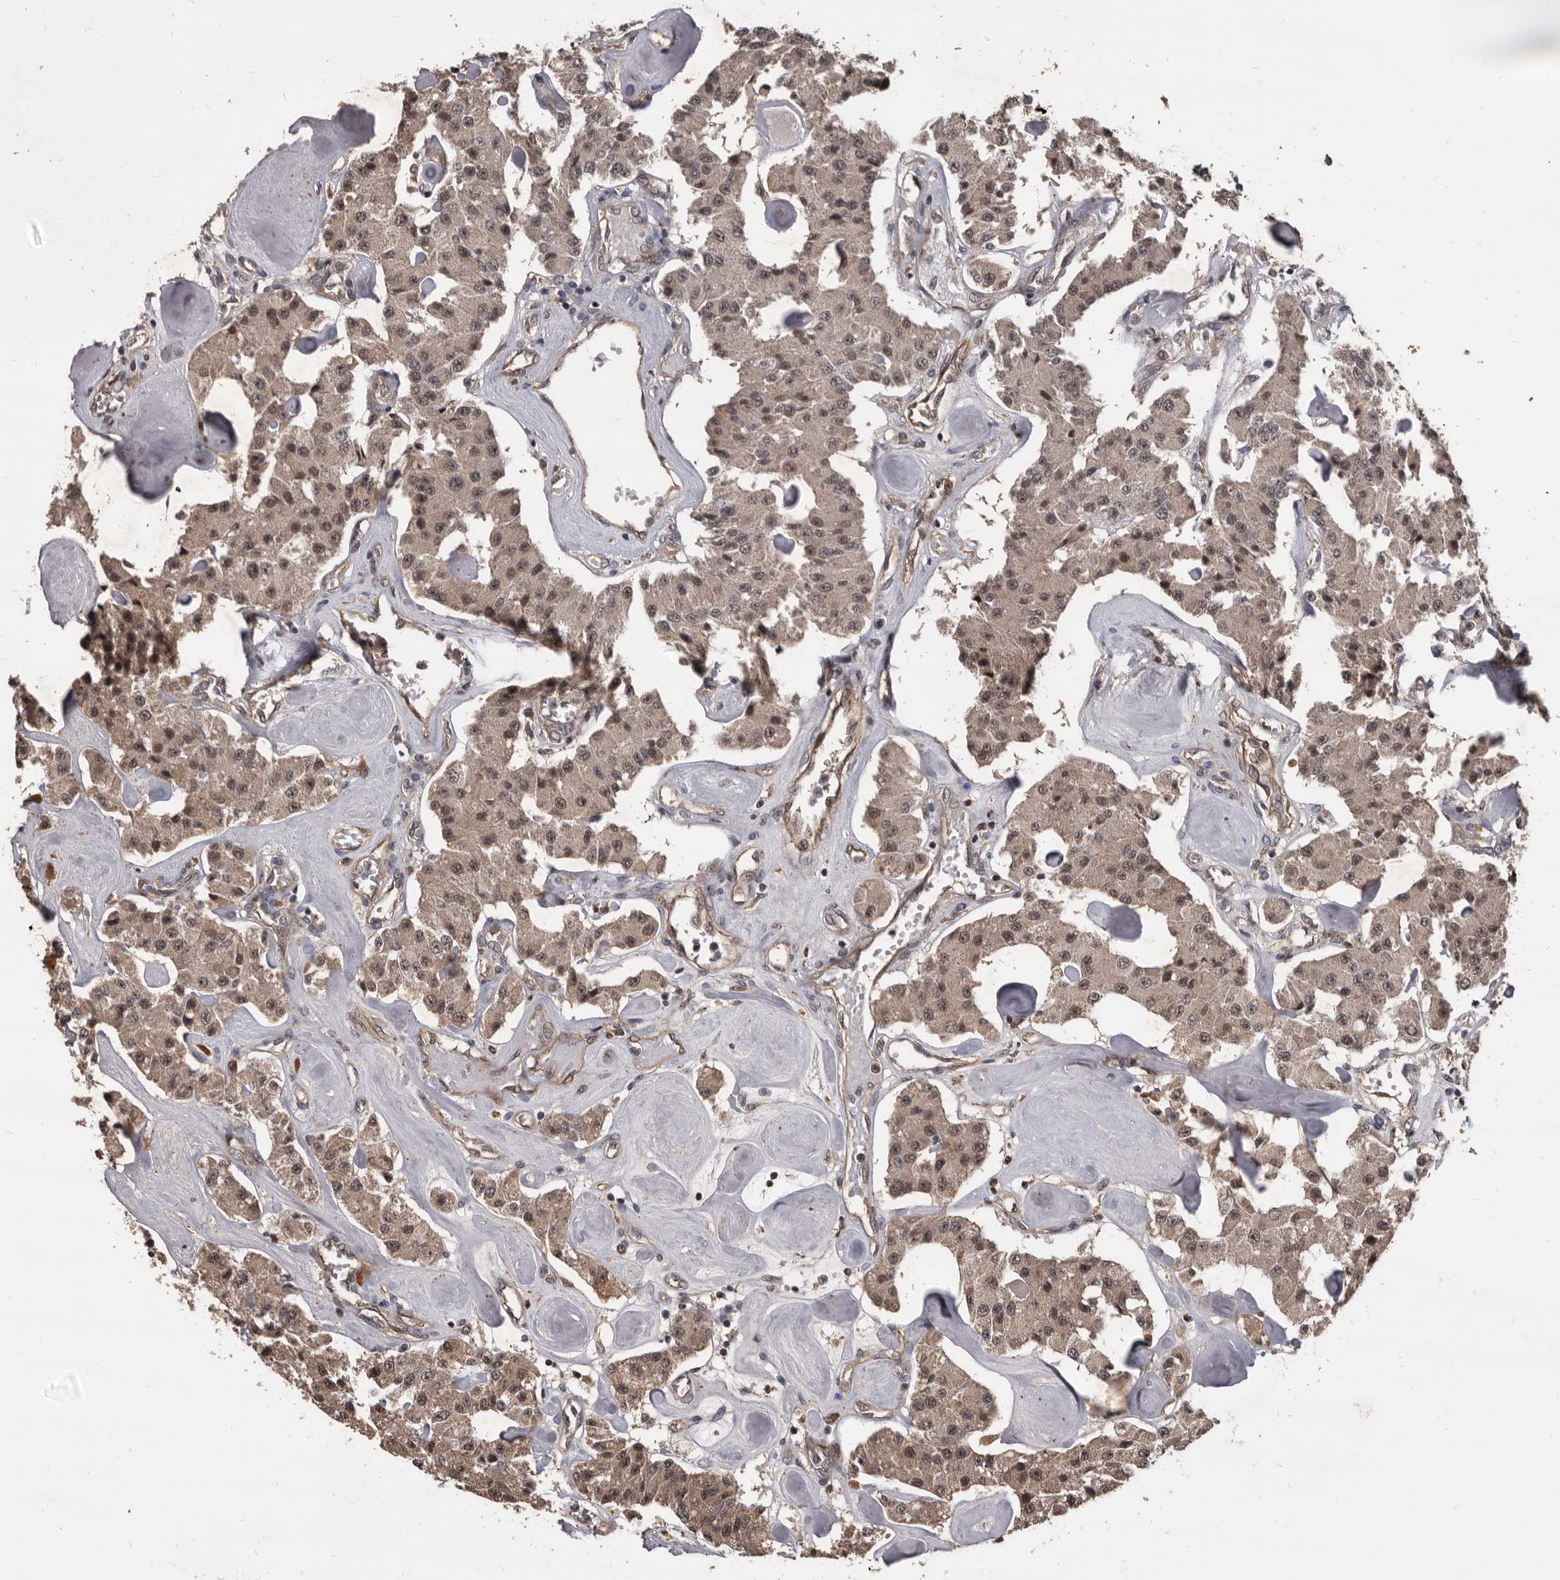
{"staining": {"intensity": "moderate", "quantity": ">75%", "location": "nuclear"}, "tissue": "carcinoid", "cell_type": "Tumor cells", "image_type": "cancer", "snomed": [{"axis": "morphology", "description": "Carcinoid, malignant, NOS"}, {"axis": "topography", "description": "Pancreas"}], "caption": "This micrograph shows immunohistochemistry (IHC) staining of carcinoid (malignant), with medium moderate nuclear expression in about >75% of tumor cells.", "gene": "AHR", "patient": {"sex": "male", "age": 41}}